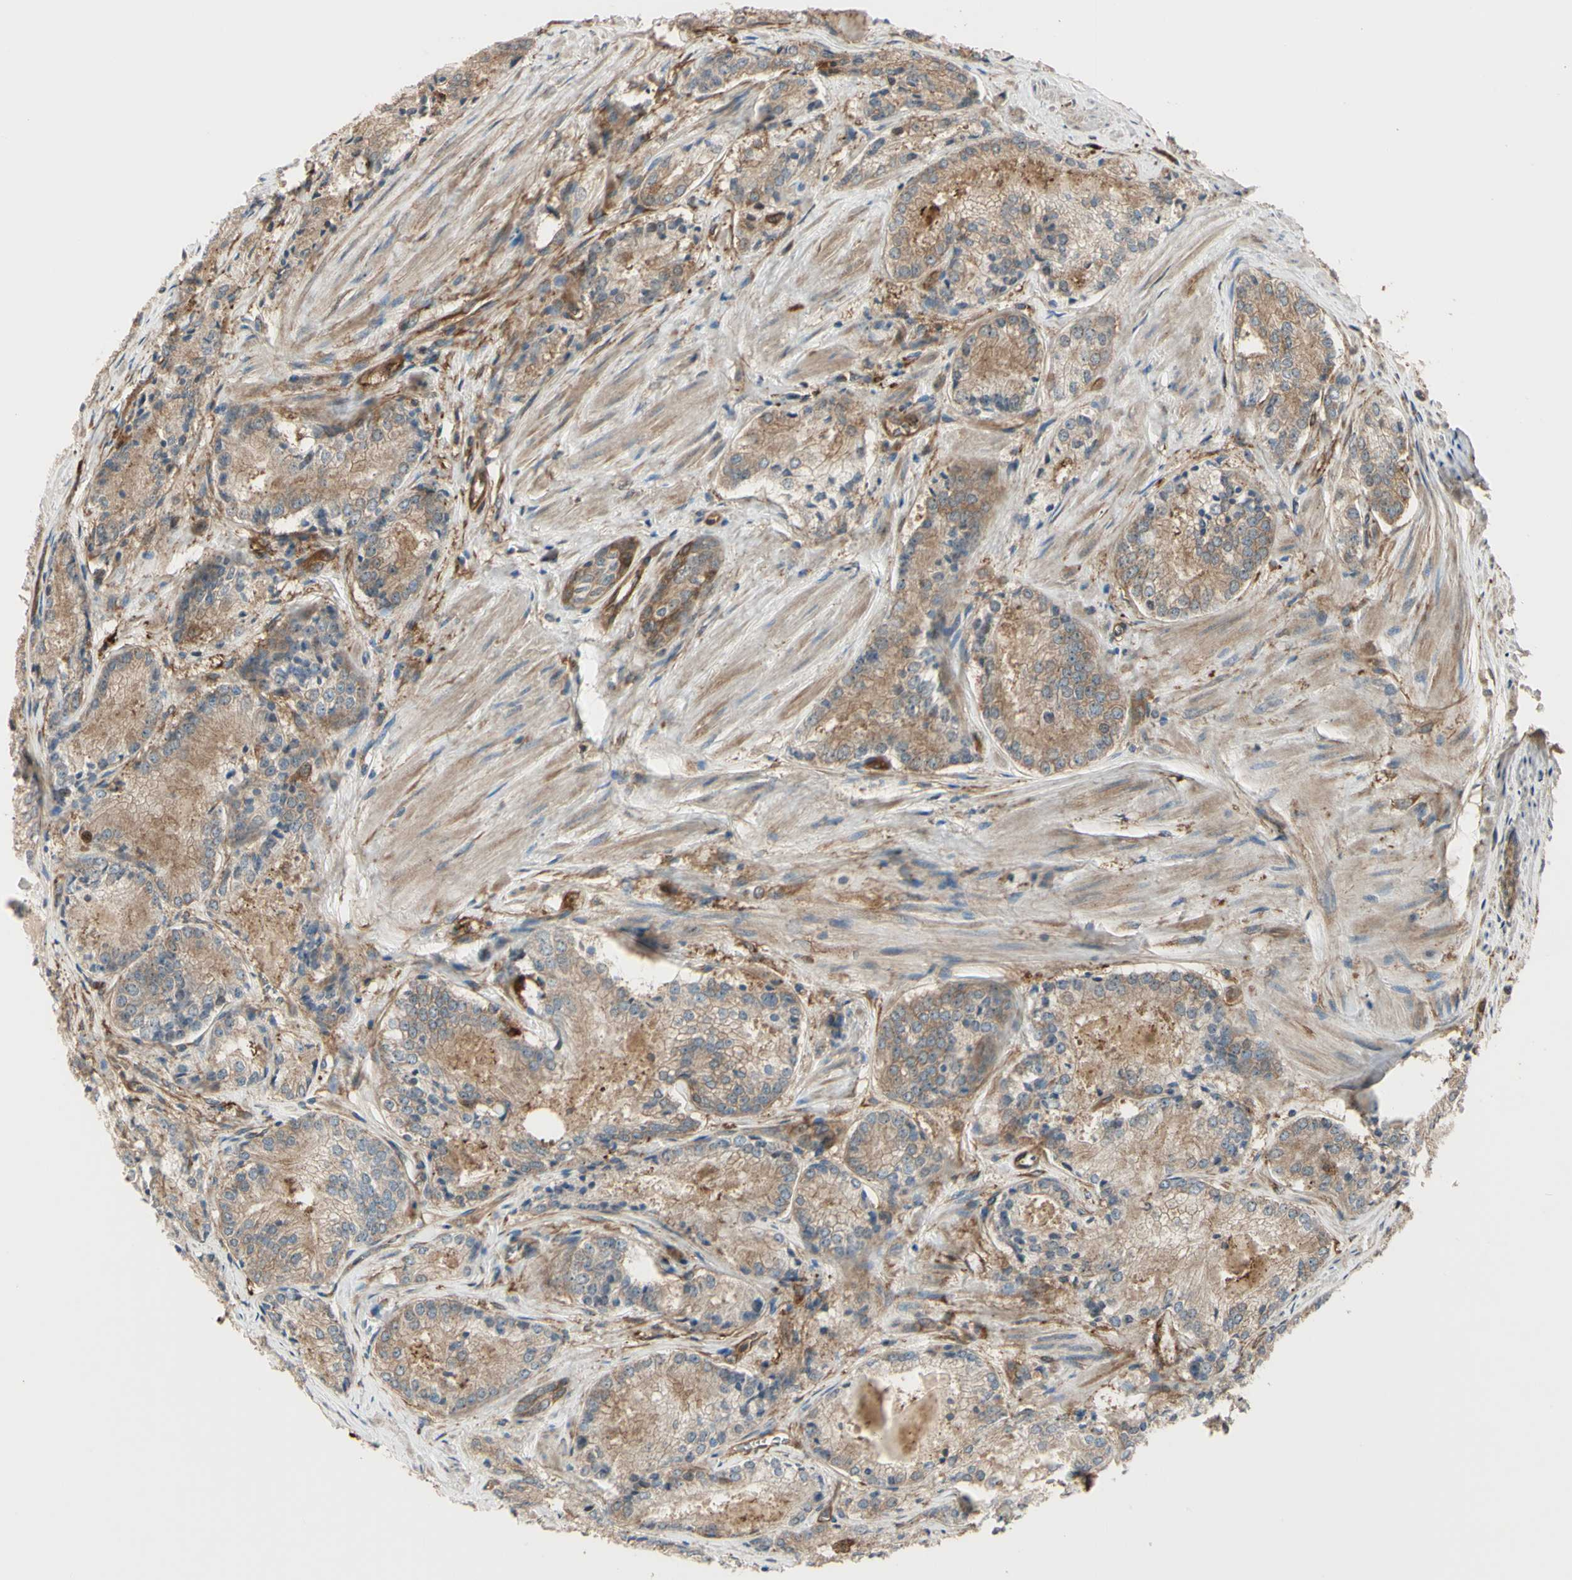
{"staining": {"intensity": "moderate", "quantity": ">75%", "location": "cytoplasmic/membranous"}, "tissue": "prostate cancer", "cell_type": "Tumor cells", "image_type": "cancer", "snomed": [{"axis": "morphology", "description": "Adenocarcinoma, Low grade"}, {"axis": "topography", "description": "Prostate"}], "caption": "A brown stain highlights moderate cytoplasmic/membranous staining of a protein in human prostate cancer tumor cells. Nuclei are stained in blue.", "gene": "PTPN12", "patient": {"sex": "male", "age": 60}}